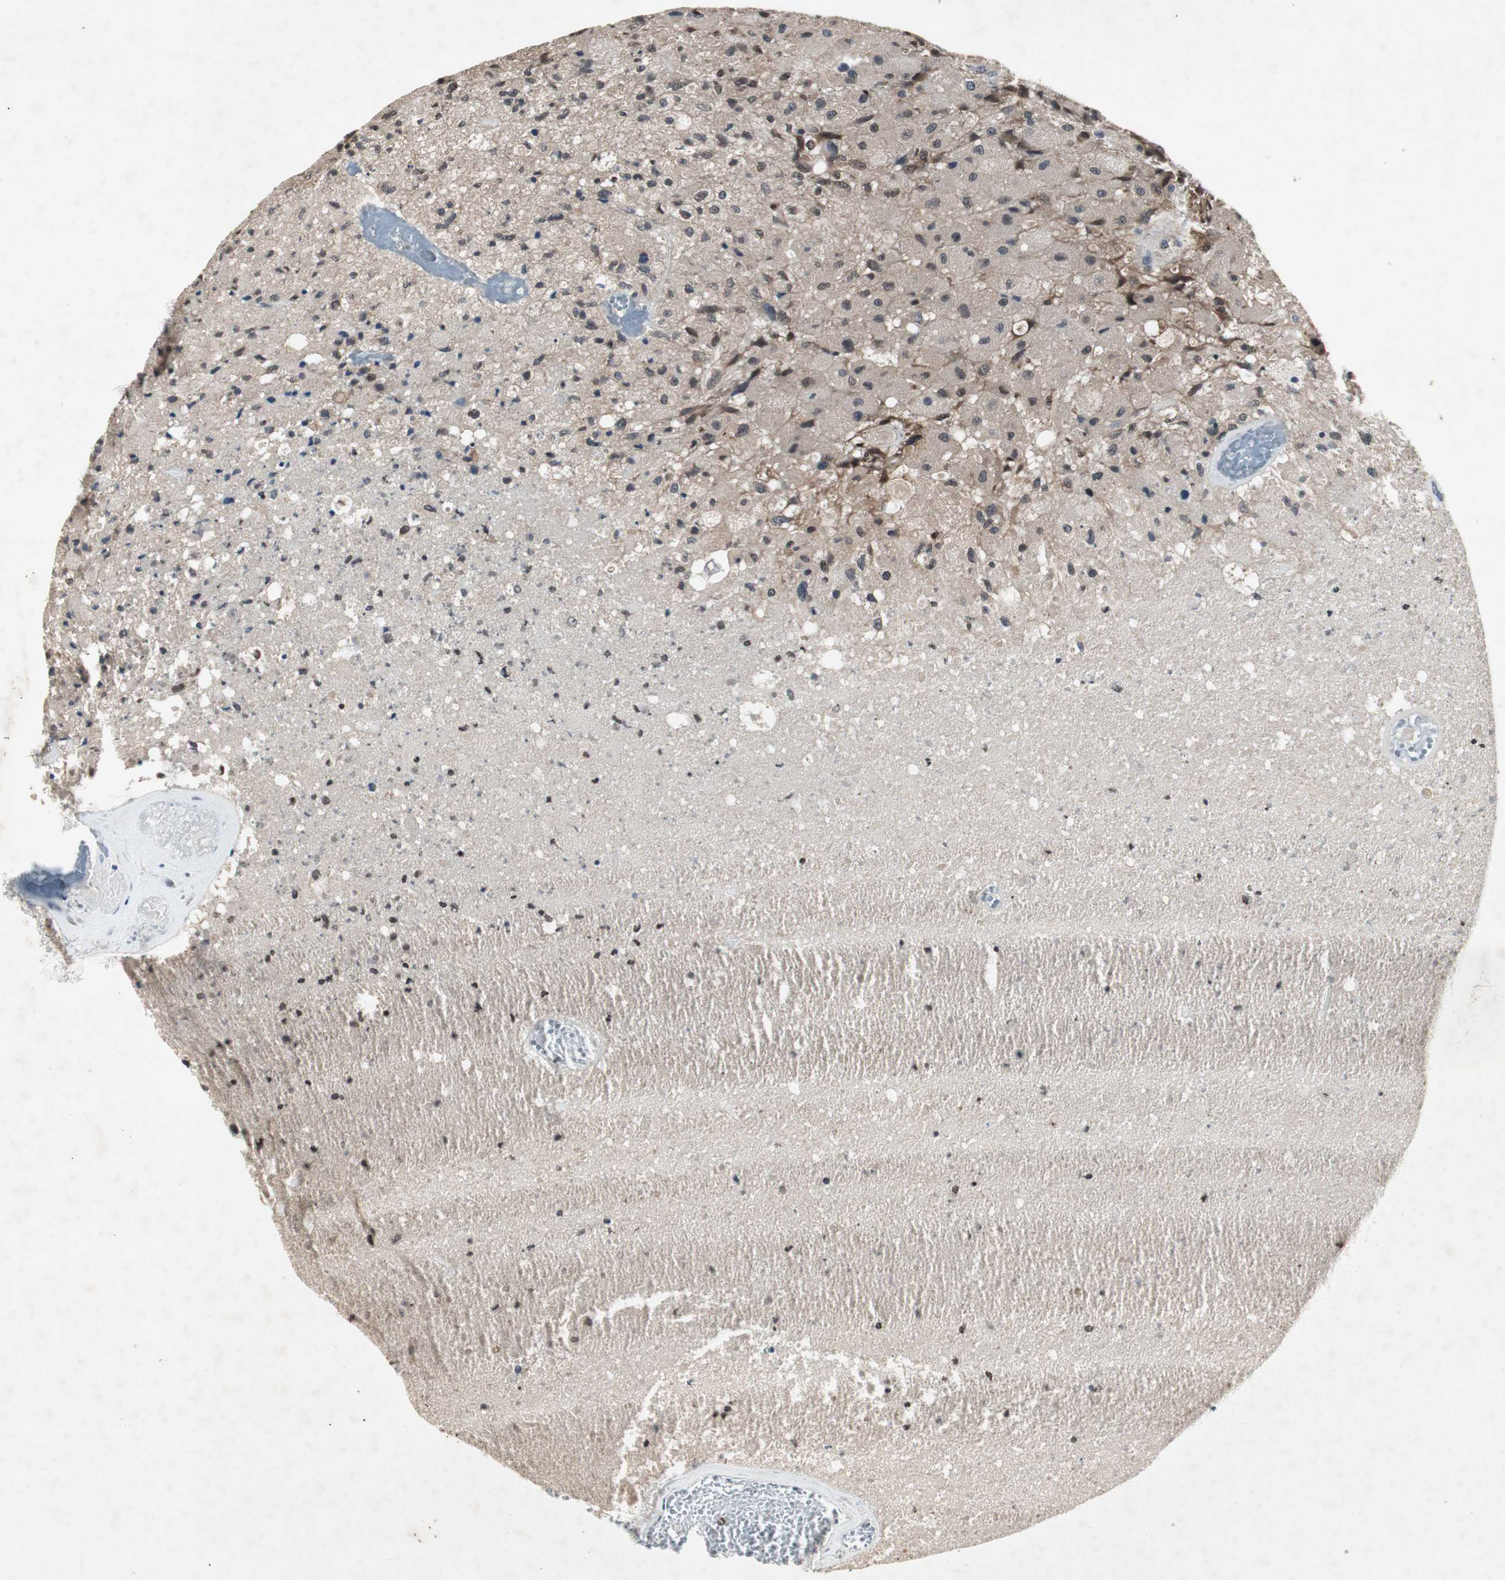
{"staining": {"intensity": "moderate", "quantity": "<25%", "location": "nuclear"}, "tissue": "glioma", "cell_type": "Tumor cells", "image_type": "cancer", "snomed": [{"axis": "morphology", "description": "Normal tissue, NOS"}, {"axis": "morphology", "description": "Glioma, malignant, High grade"}, {"axis": "topography", "description": "Cerebral cortex"}], "caption": "Tumor cells demonstrate low levels of moderate nuclear expression in approximately <25% of cells in high-grade glioma (malignant).", "gene": "SMAD1", "patient": {"sex": "male", "age": 77}}